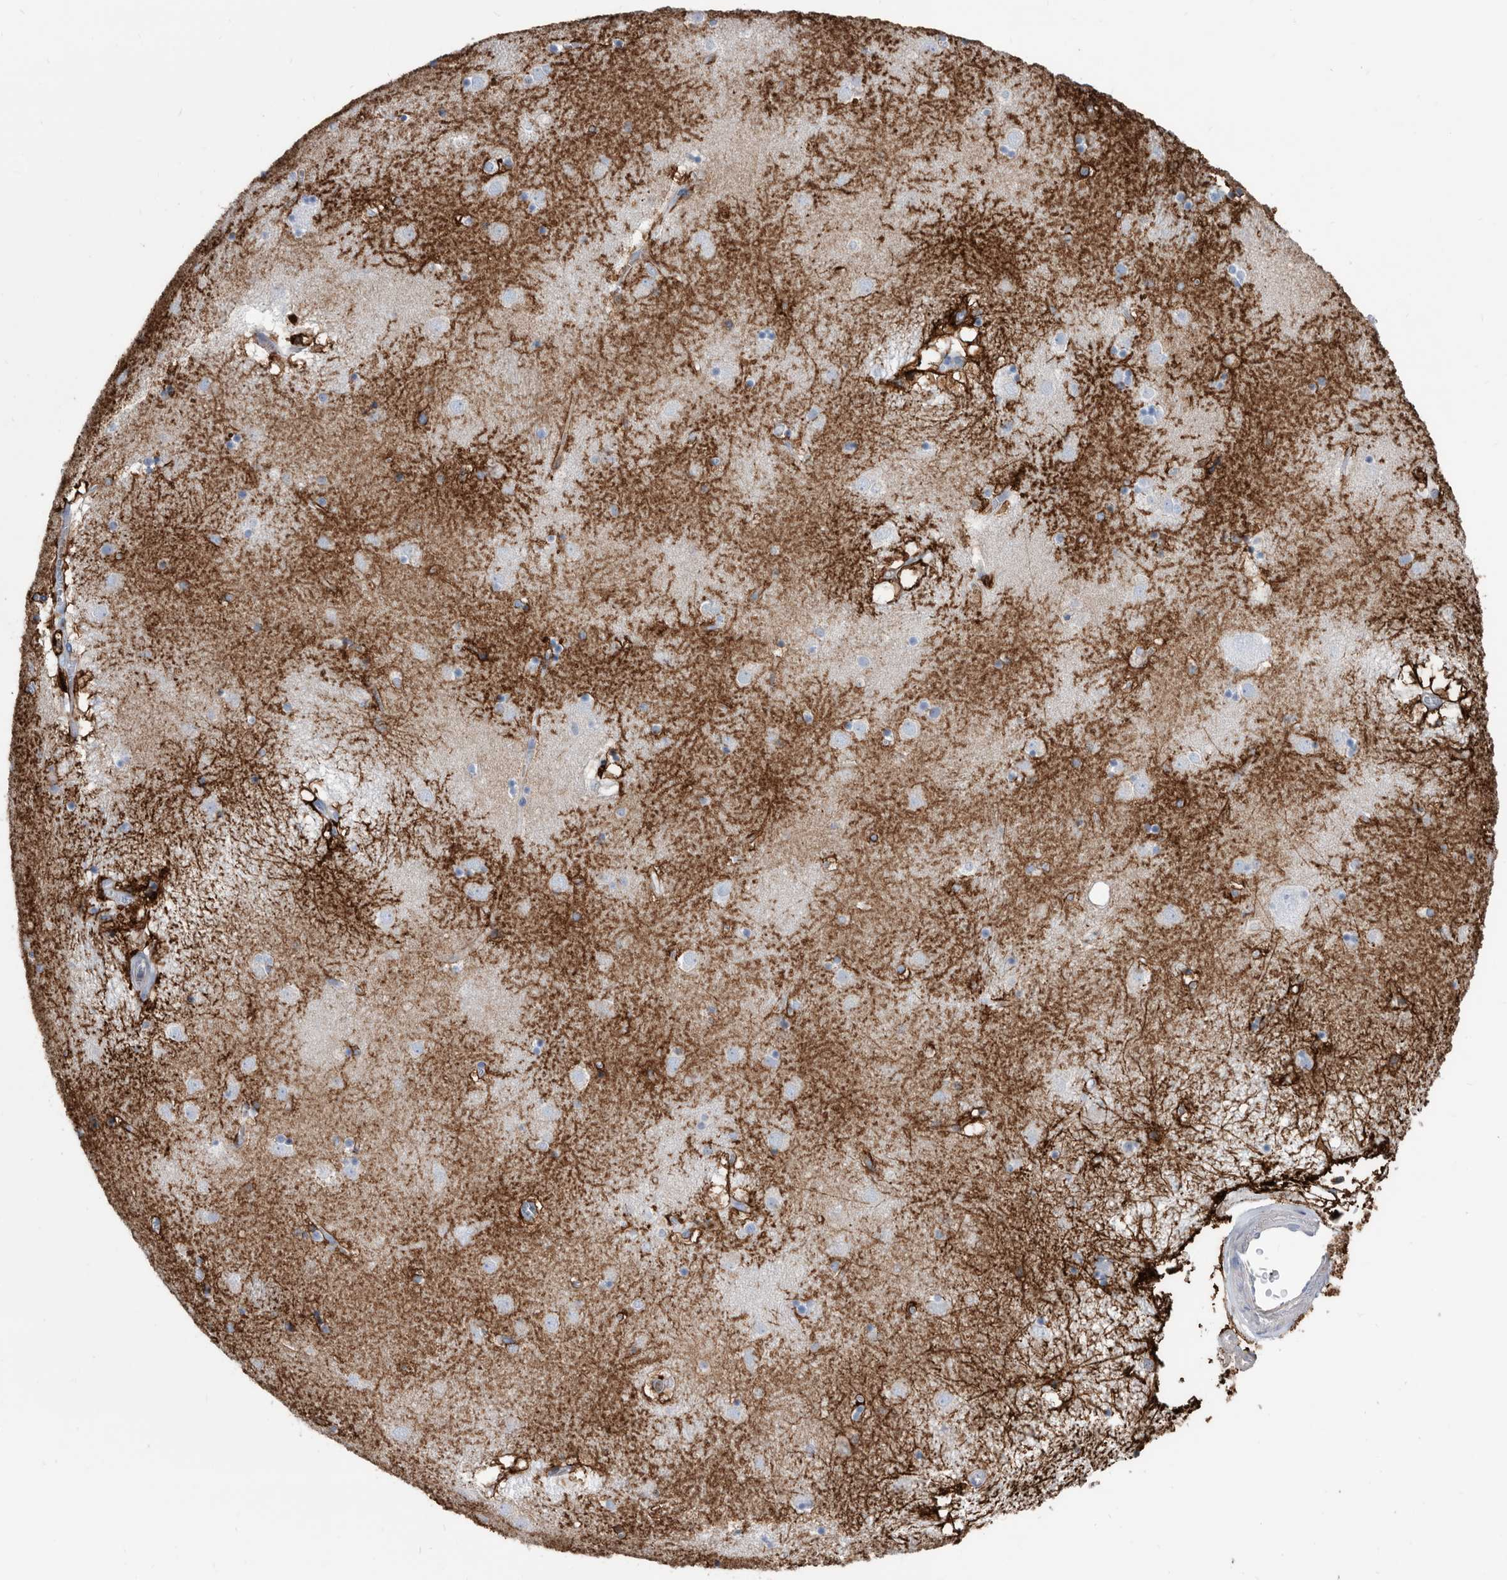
{"staining": {"intensity": "strong", "quantity": "<25%", "location": "cytoplasmic/membranous"}, "tissue": "caudate", "cell_type": "Glial cells", "image_type": "normal", "snomed": [{"axis": "morphology", "description": "Normal tissue, NOS"}, {"axis": "topography", "description": "Lateral ventricle wall"}], "caption": "Immunohistochemical staining of unremarkable caudate exhibits <25% levels of strong cytoplasmic/membranous protein staining in approximately <25% of glial cells.", "gene": "MS4A4A", "patient": {"sex": "male", "age": 70}}